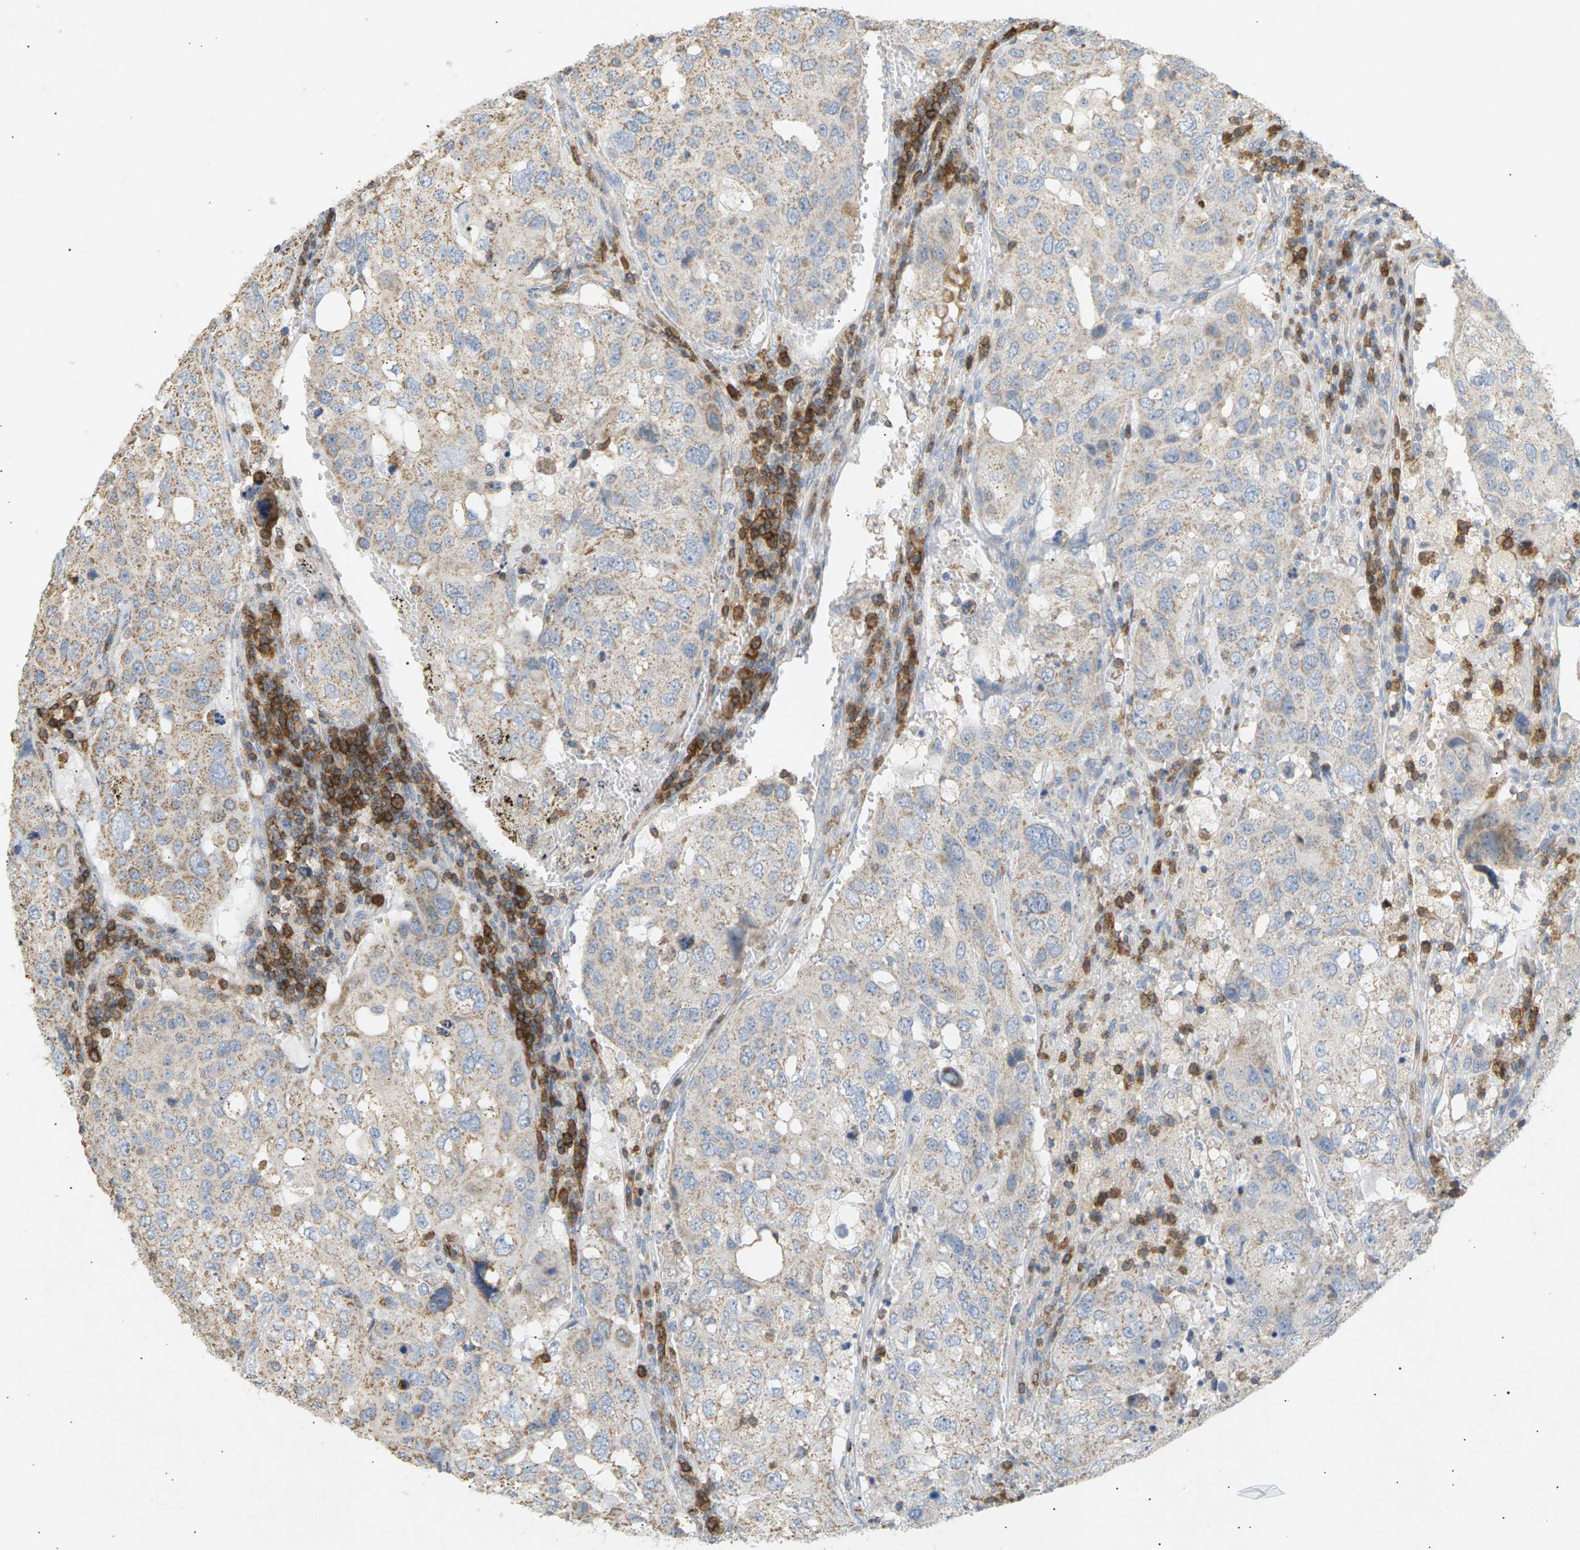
{"staining": {"intensity": "weak", "quantity": "<25%", "location": "cytoplasmic/membranous"}, "tissue": "urothelial cancer", "cell_type": "Tumor cells", "image_type": "cancer", "snomed": [{"axis": "morphology", "description": "Urothelial carcinoma, High grade"}, {"axis": "topography", "description": "Lymph node"}, {"axis": "topography", "description": "Urinary bladder"}], "caption": "This is an immunohistochemistry (IHC) histopathology image of urothelial cancer. There is no positivity in tumor cells.", "gene": "LIME1", "patient": {"sex": "male", "age": 51}}